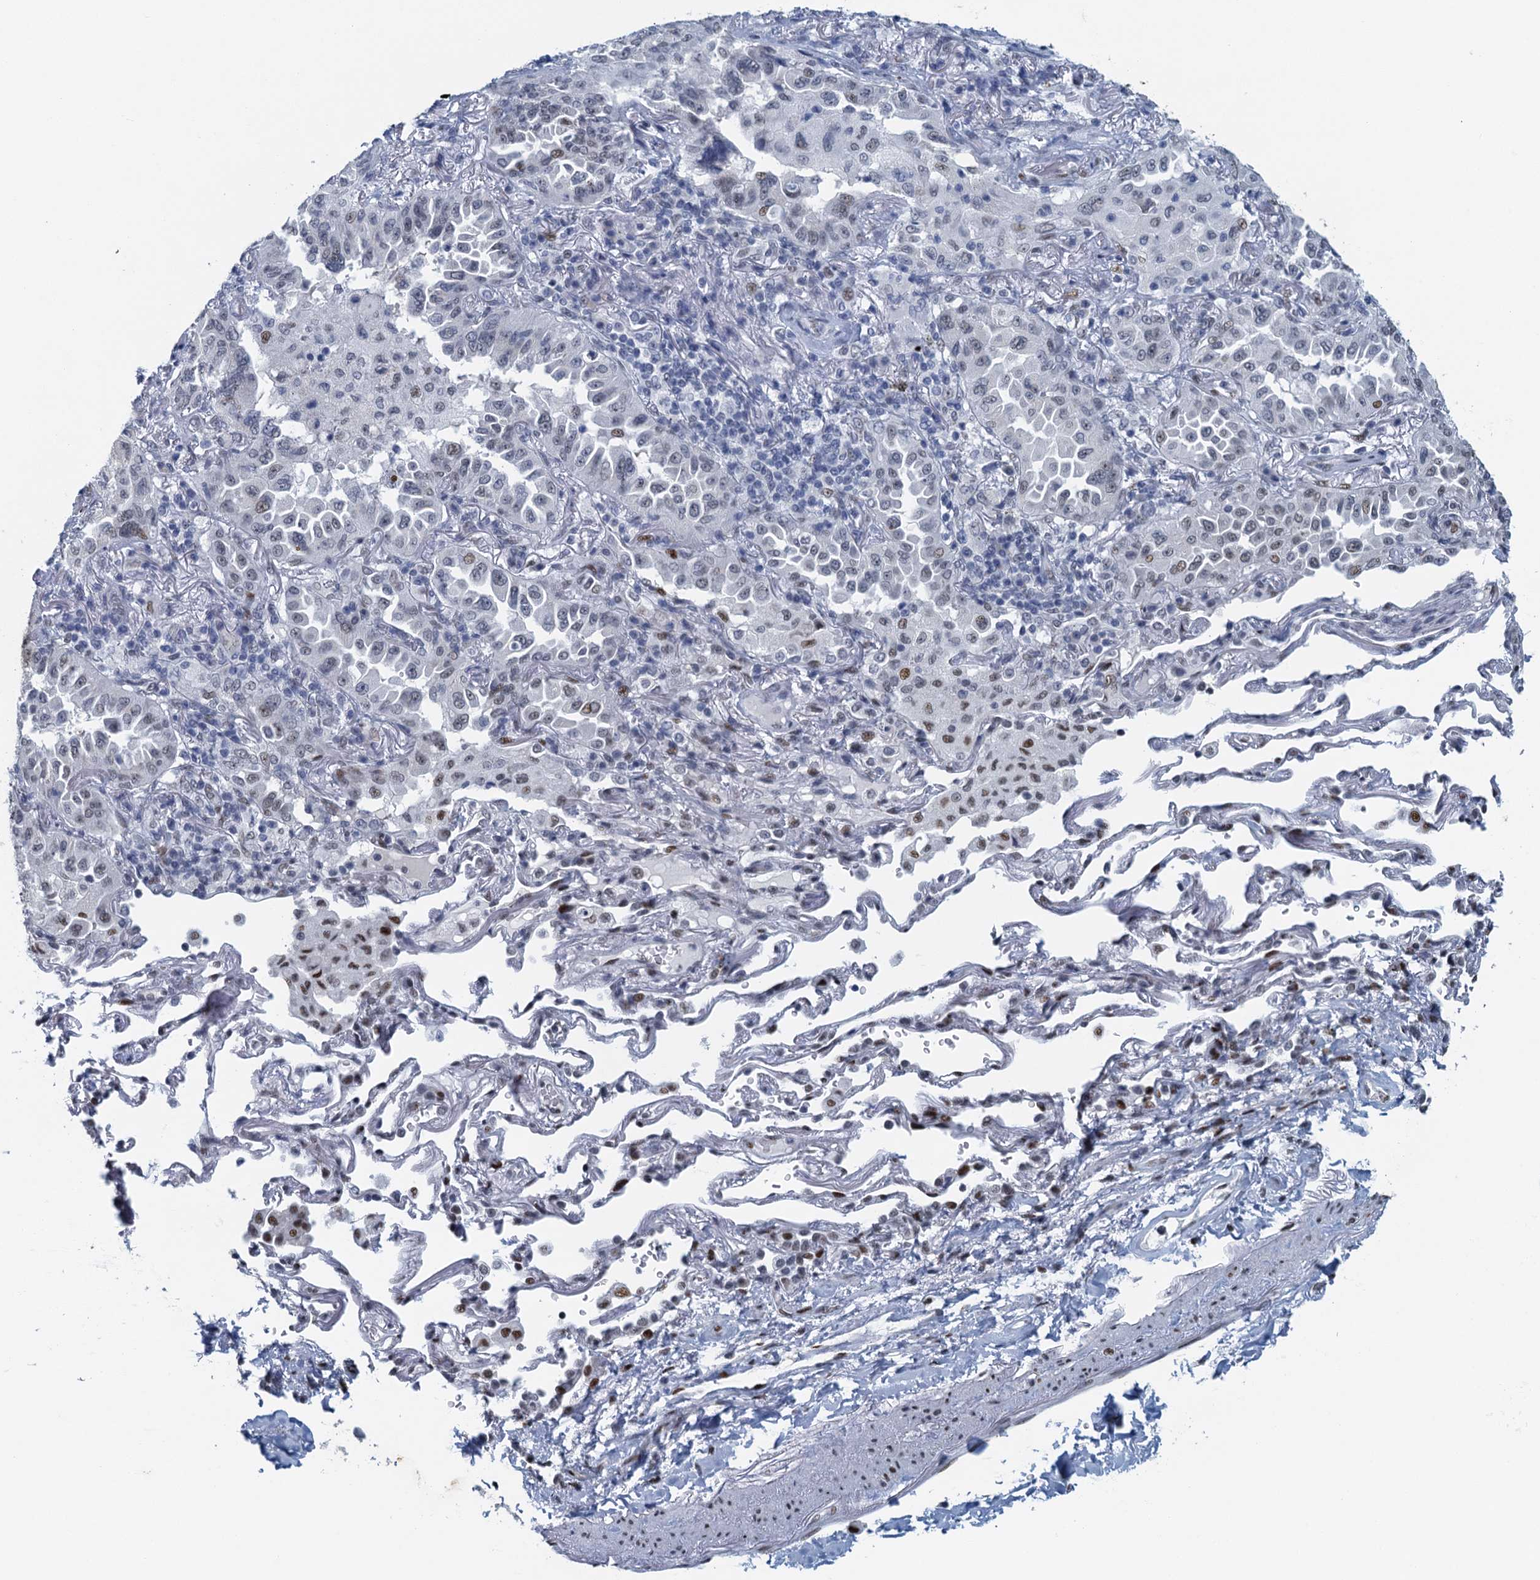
{"staining": {"intensity": "moderate", "quantity": "<25%", "location": "nuclear"}, "tissue": "lung cancer", "cell_type": "Tumor cells", "image_type": "cancer", "snomed": [{"axis": "morphology", "description": "Adenocarcinoma, NOS"}, {"axis": "topography", "description": "Lung"}], "caption": "IHC micrograph of neoplastic tissue: lung cancer (adenocarcinoma) stained using immunohistochemistry (IHC) shows low levels of moderate protein expression localized specifically in the nuclear of tumor cells, appearing as a nuclear brown color.", "gene": "TTLL9", "patient": {"sex": "female", "age": 69}}